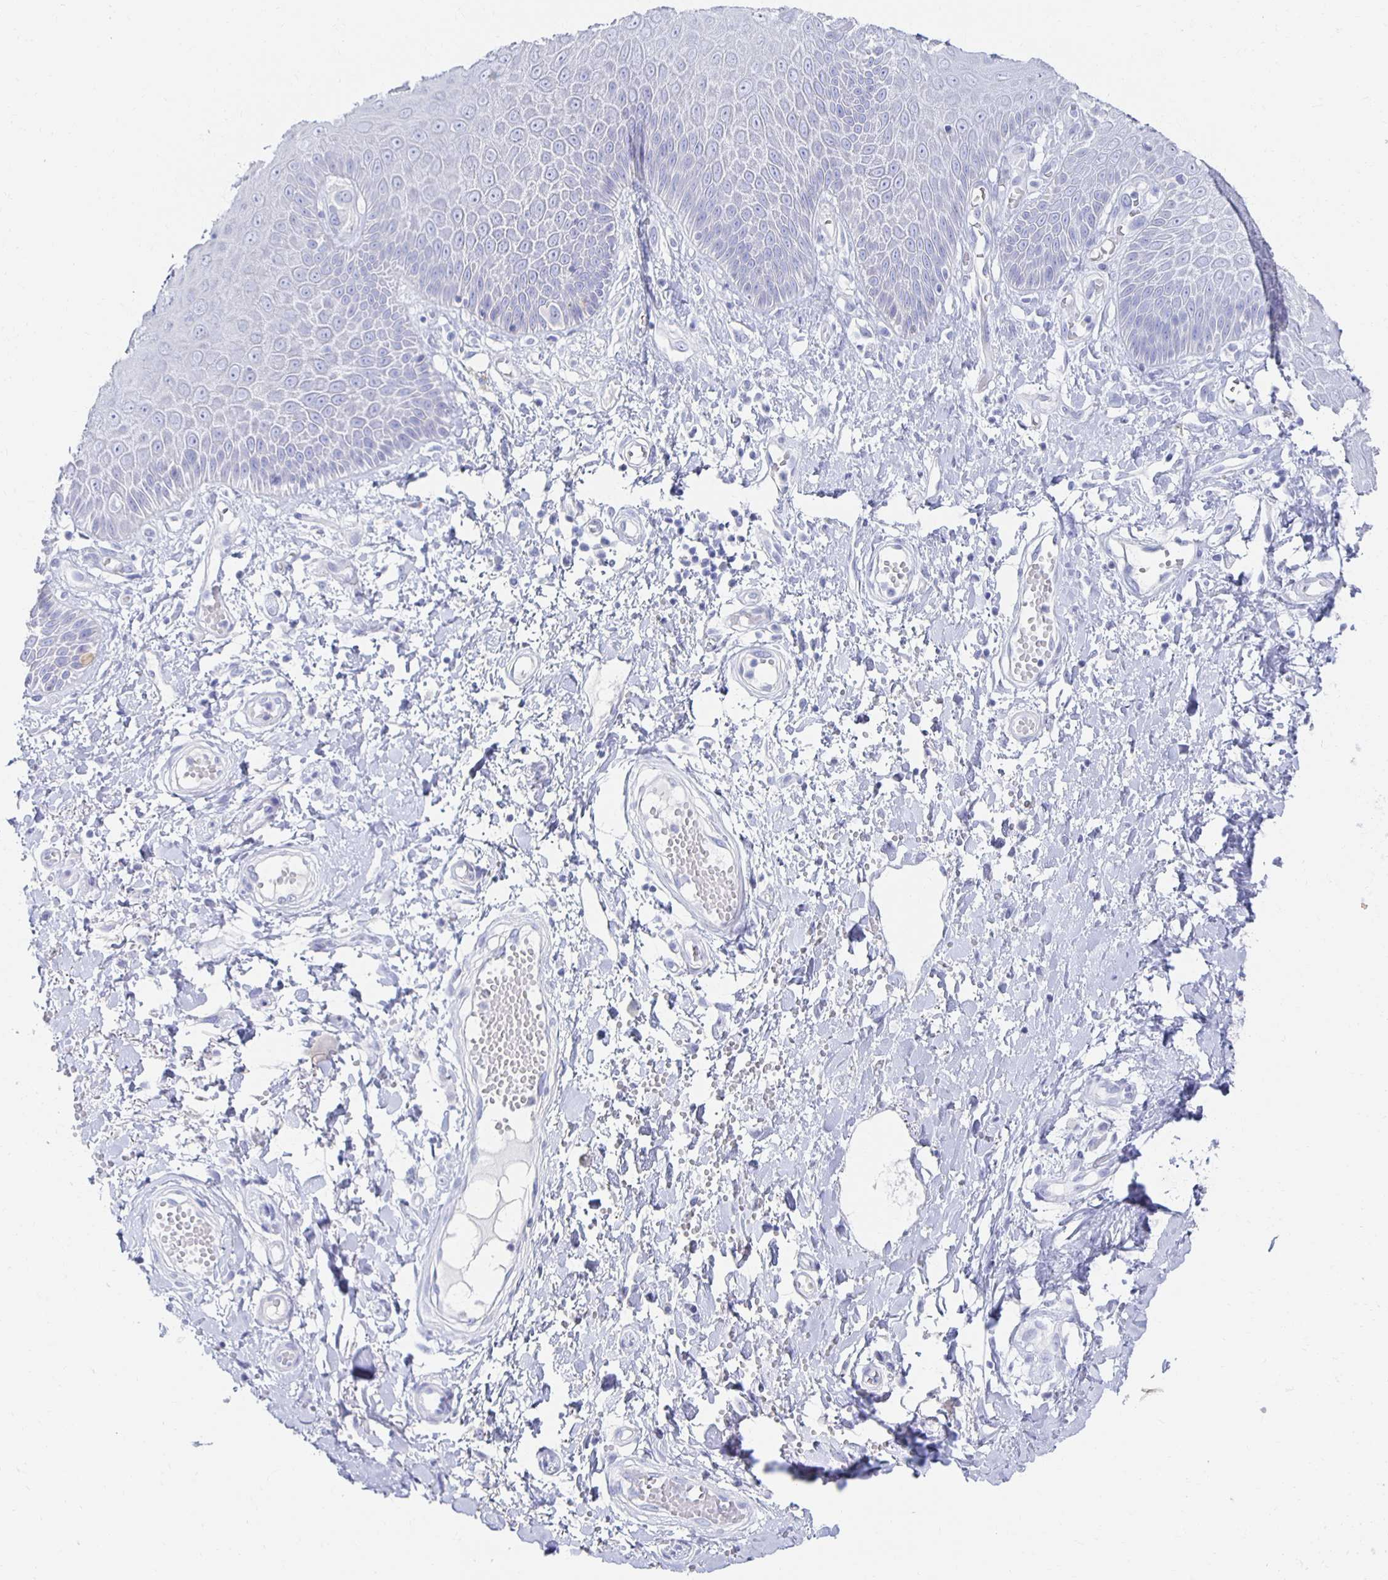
{"staining": {"intensity": "negative", "quantity": "none", "location": "none"}, "tissue": "skin", "cell_type": "Epidermal cells", "image_type": "normal", "snomed": [{"axis": "morphology", "description": "Normal tissue, NOS"}, {"axis": "topography", "description": "Anal"}, {"axis": "topography", "description": "Peripheral nerve tissue"}], "caption": "This is a micrograph of IHC staining of normal skin, which shows no staining in epidermal cells.", "gene": "PRDM7", "patient": {"sex": "male", "age": 78}}